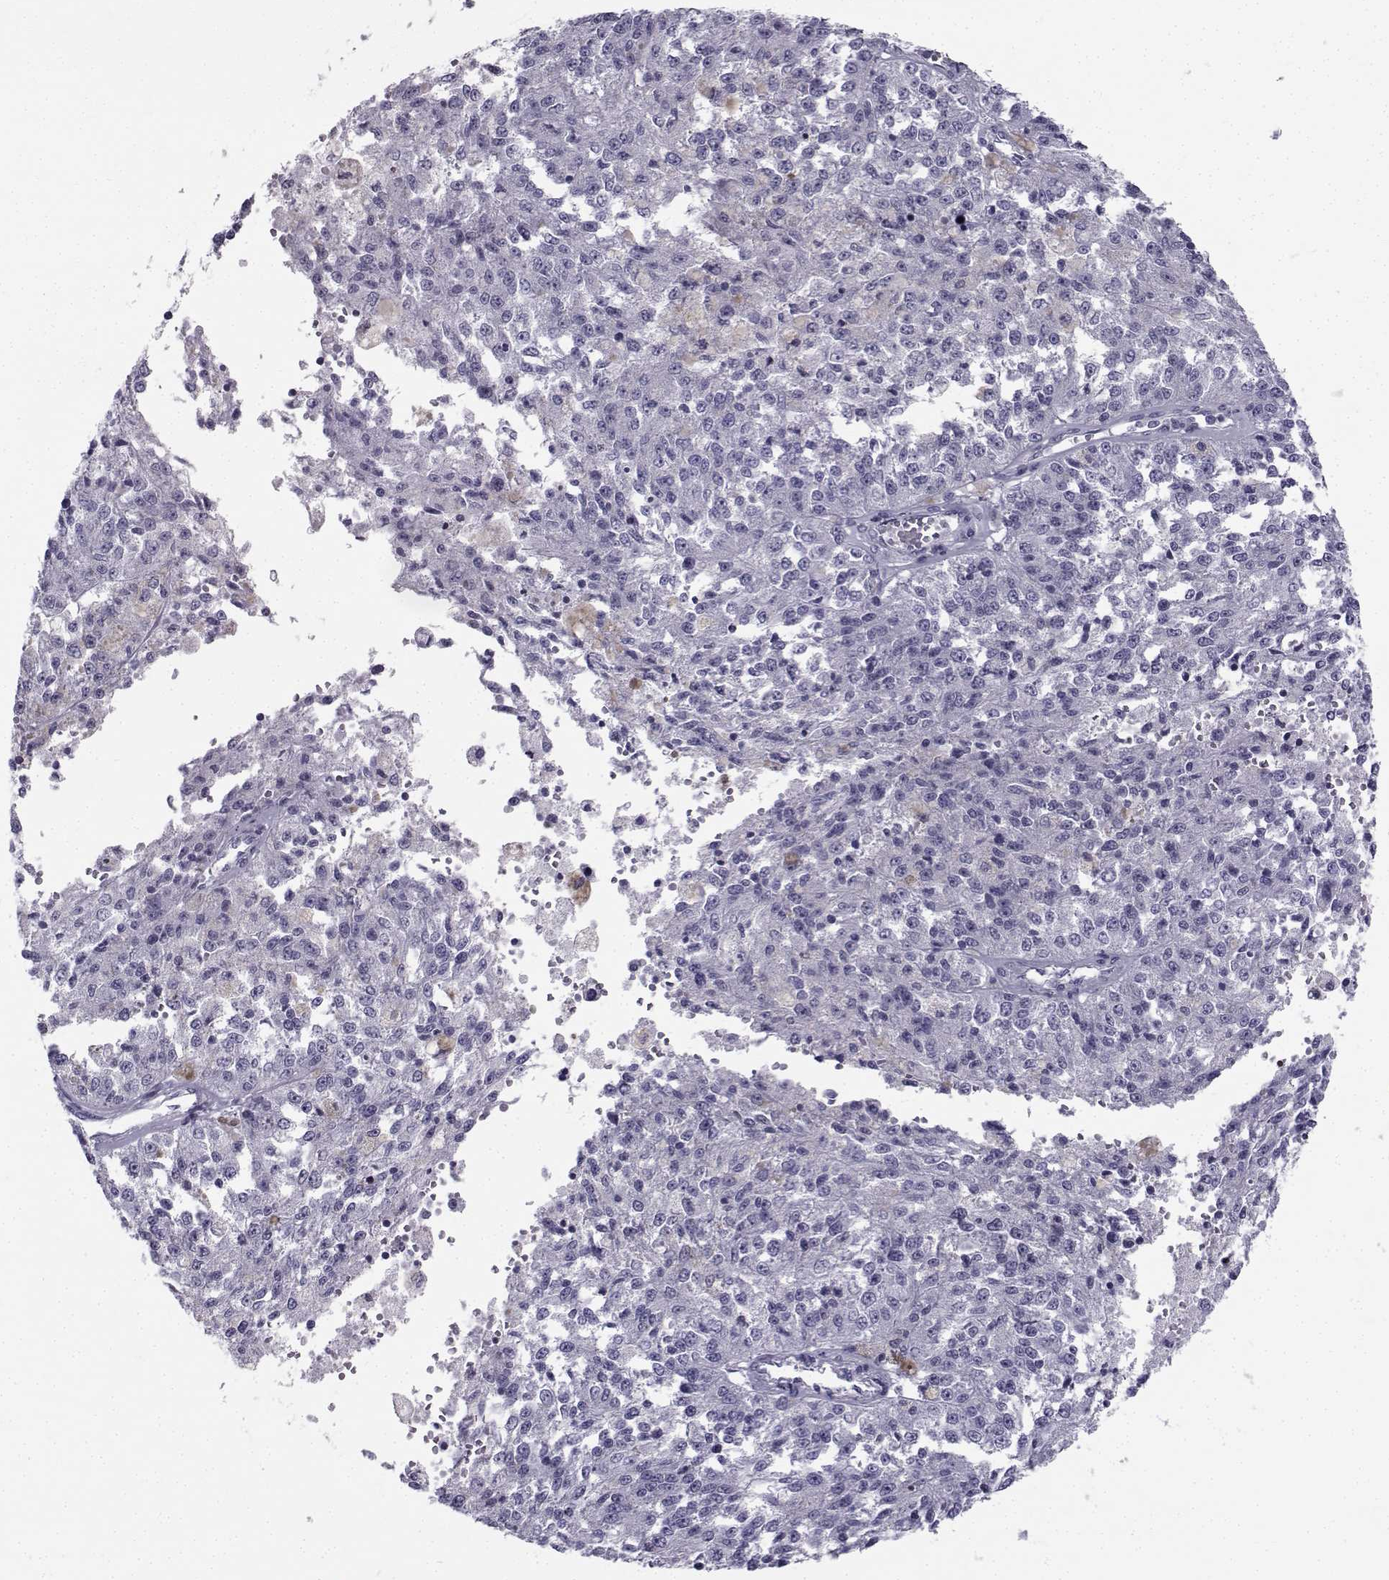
{"staining": {"intensity": "negative", "quantity": "none", "location": "none"}, "tissue": "melanoma", "cell_type": "Tumor cells", "image_type": "cancer", "snomed": [{"axis": "morphology", "description": "Malignant melanoma, Metastatic site"}, {"axis": "topography", "description": "Lymph node"}], "caption": "High magnification brightfield microscopy of malignant melanoma (metastatic site) stained with DAB (brown) and counterstained with hematoxylin (blue): tumor cells show no significant staining.", "gene": "SPANXD", "patient": {"sex": "female", "age": 64}}